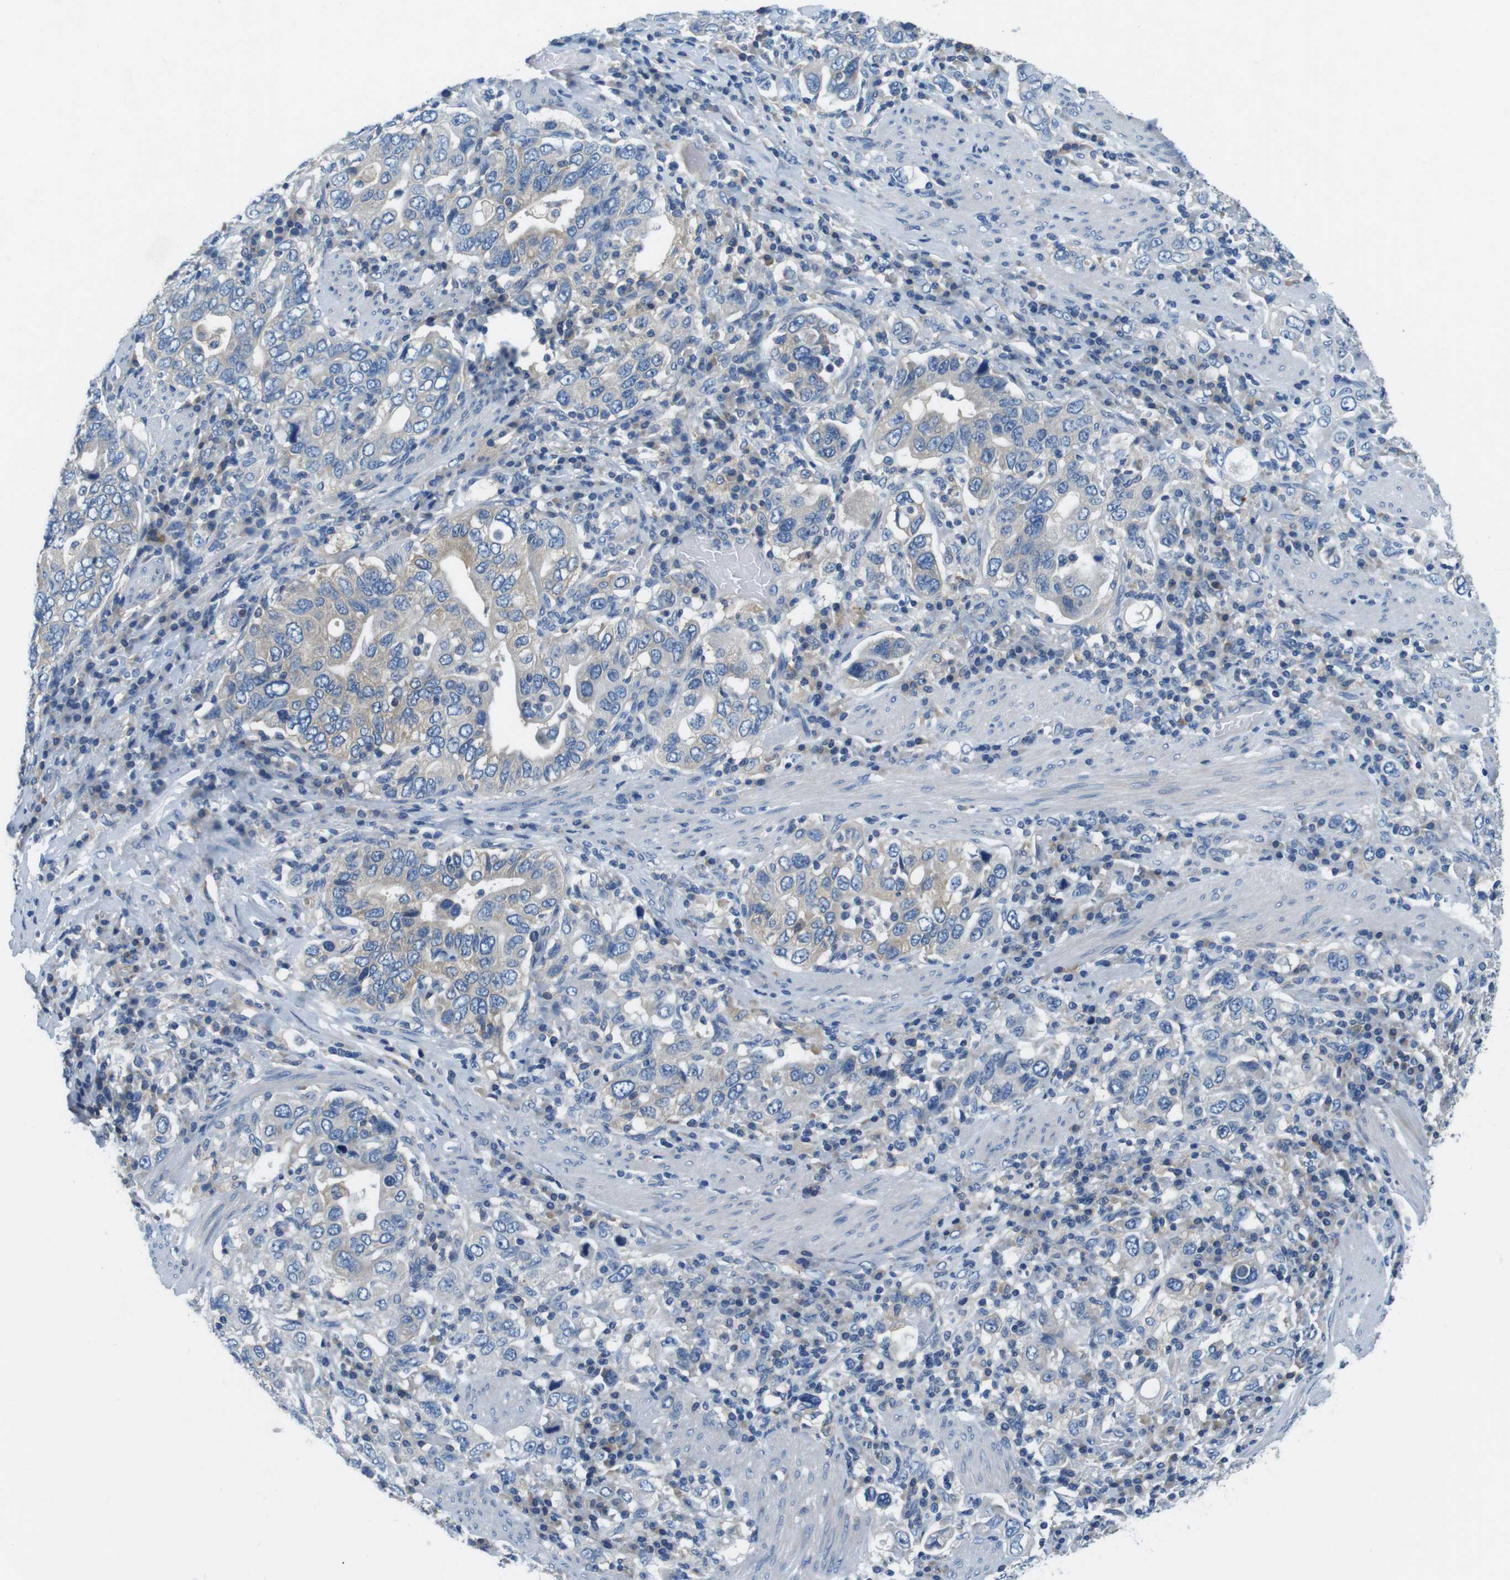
{"staining": {"intensity": "weak", "quantity": "25%-75%", "location": "cytoplasmic/membranous"}, "tissue": "stomach cancer", "cell_type": "Tumor cells", "image_type": "cancer", "snomed": [{"axis": "morphology", "description": "Adenocarcinoma, NOS"}, {"axis": "topography", "description": "Stomach, upper"}], "caption": "The histopathology image exhibits immunohistochemical staining of stomach cancer. There is weak cytoplasmic/membranous staining is appreciated in approximately 25%-75% of tumor cells. The staining was performed using DAB to visualize the protein expression in brown, while the nuclei were stained in blue with hematoxylin (Magnification: 20x).", "gene": "DENND4C", "patient": {"sex": "male", "age": 62}}